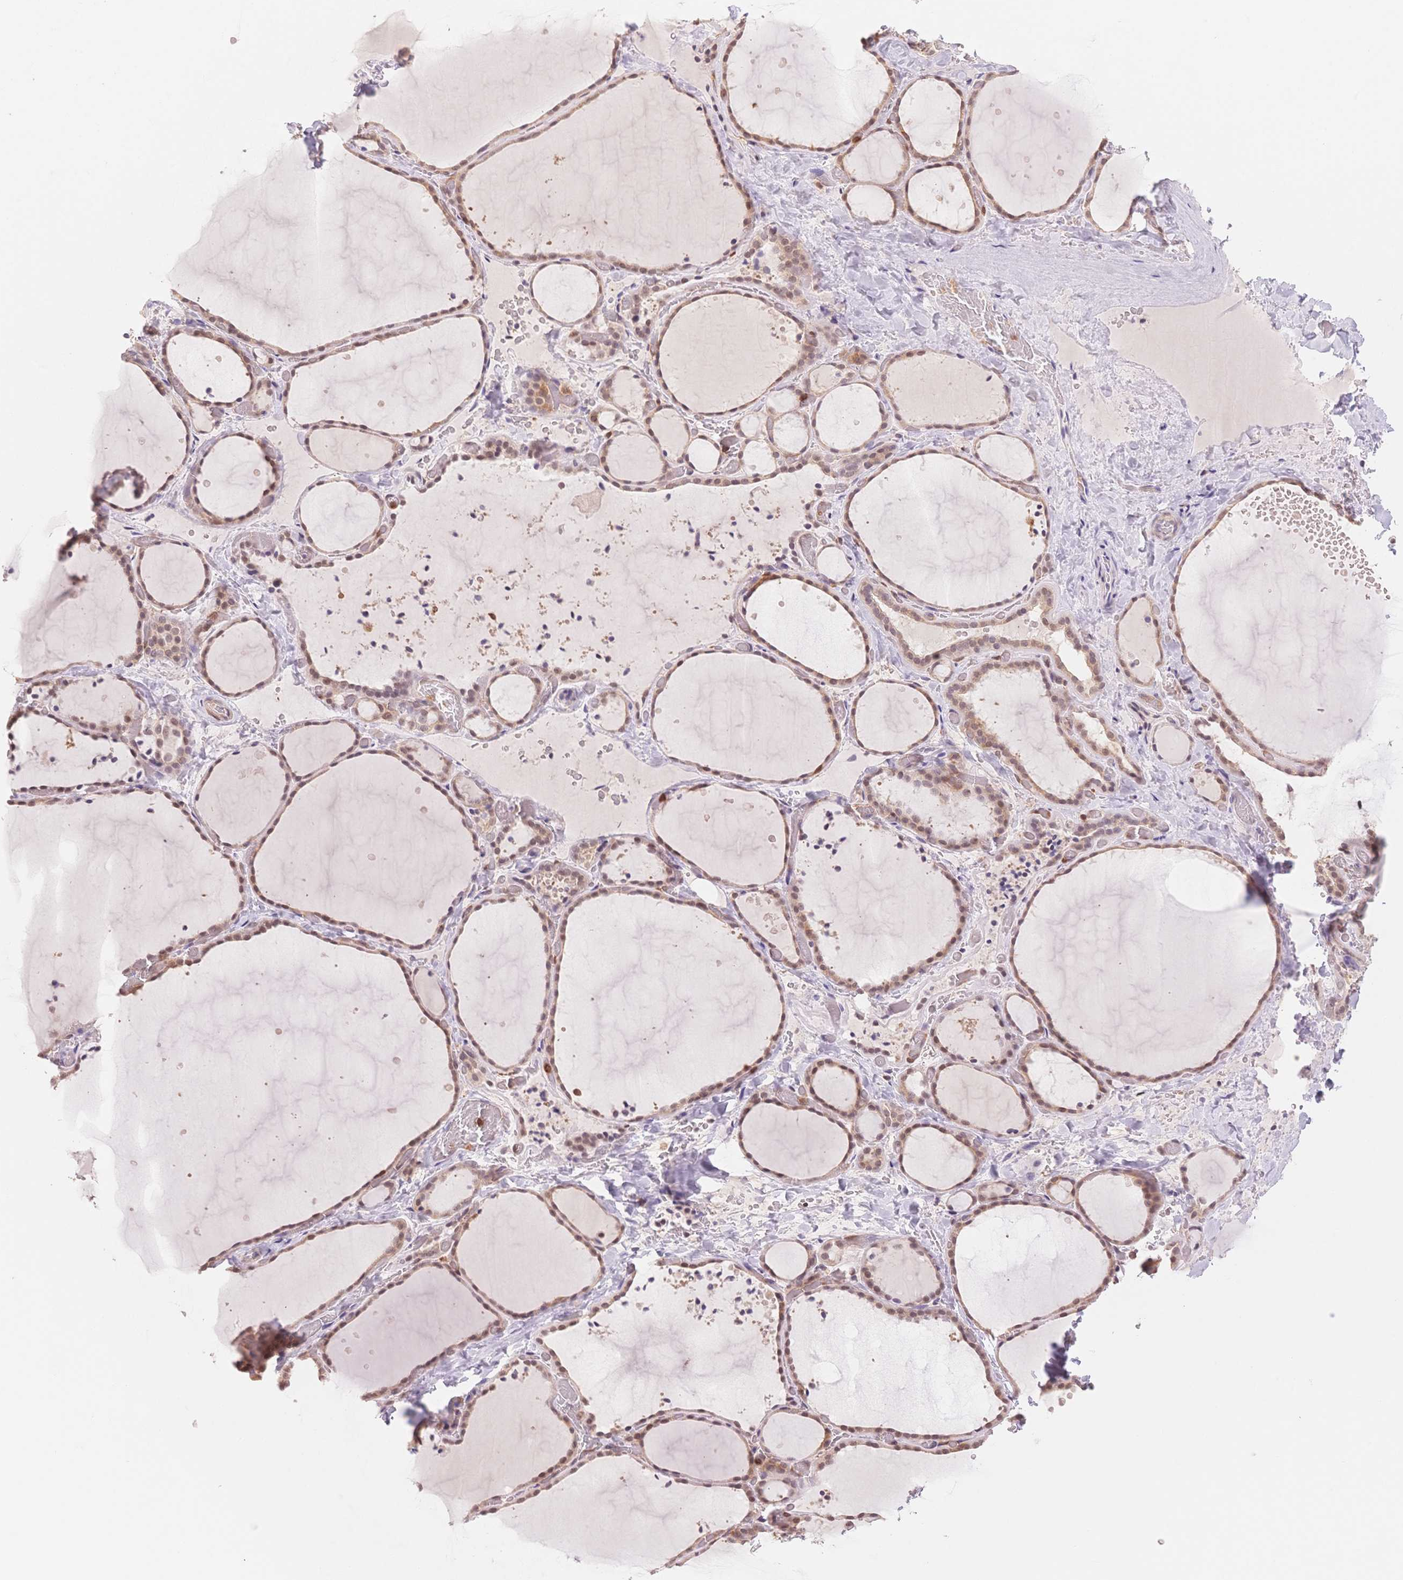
{"staining": {"intensity": "weak", "quantity": ">75%", "location": "cytoplasmic/membranous"}, "tissue": "thyroid gland", "cell_type": "Glandular cells", "image_type": "normal", "snomed": [{"axis": "morphology", "description": "Normal tissue, NOS"}, {"axis": "topography", "description": "Thyroid gland"}], "caption": "Benign thyroid gland shows weak cytoplasmic/membranous staining in about >75% of glandular cells, visualized by immunohistochemistry.", "gene": "STK39", "patient": {"sex": "female", "age": 36}}